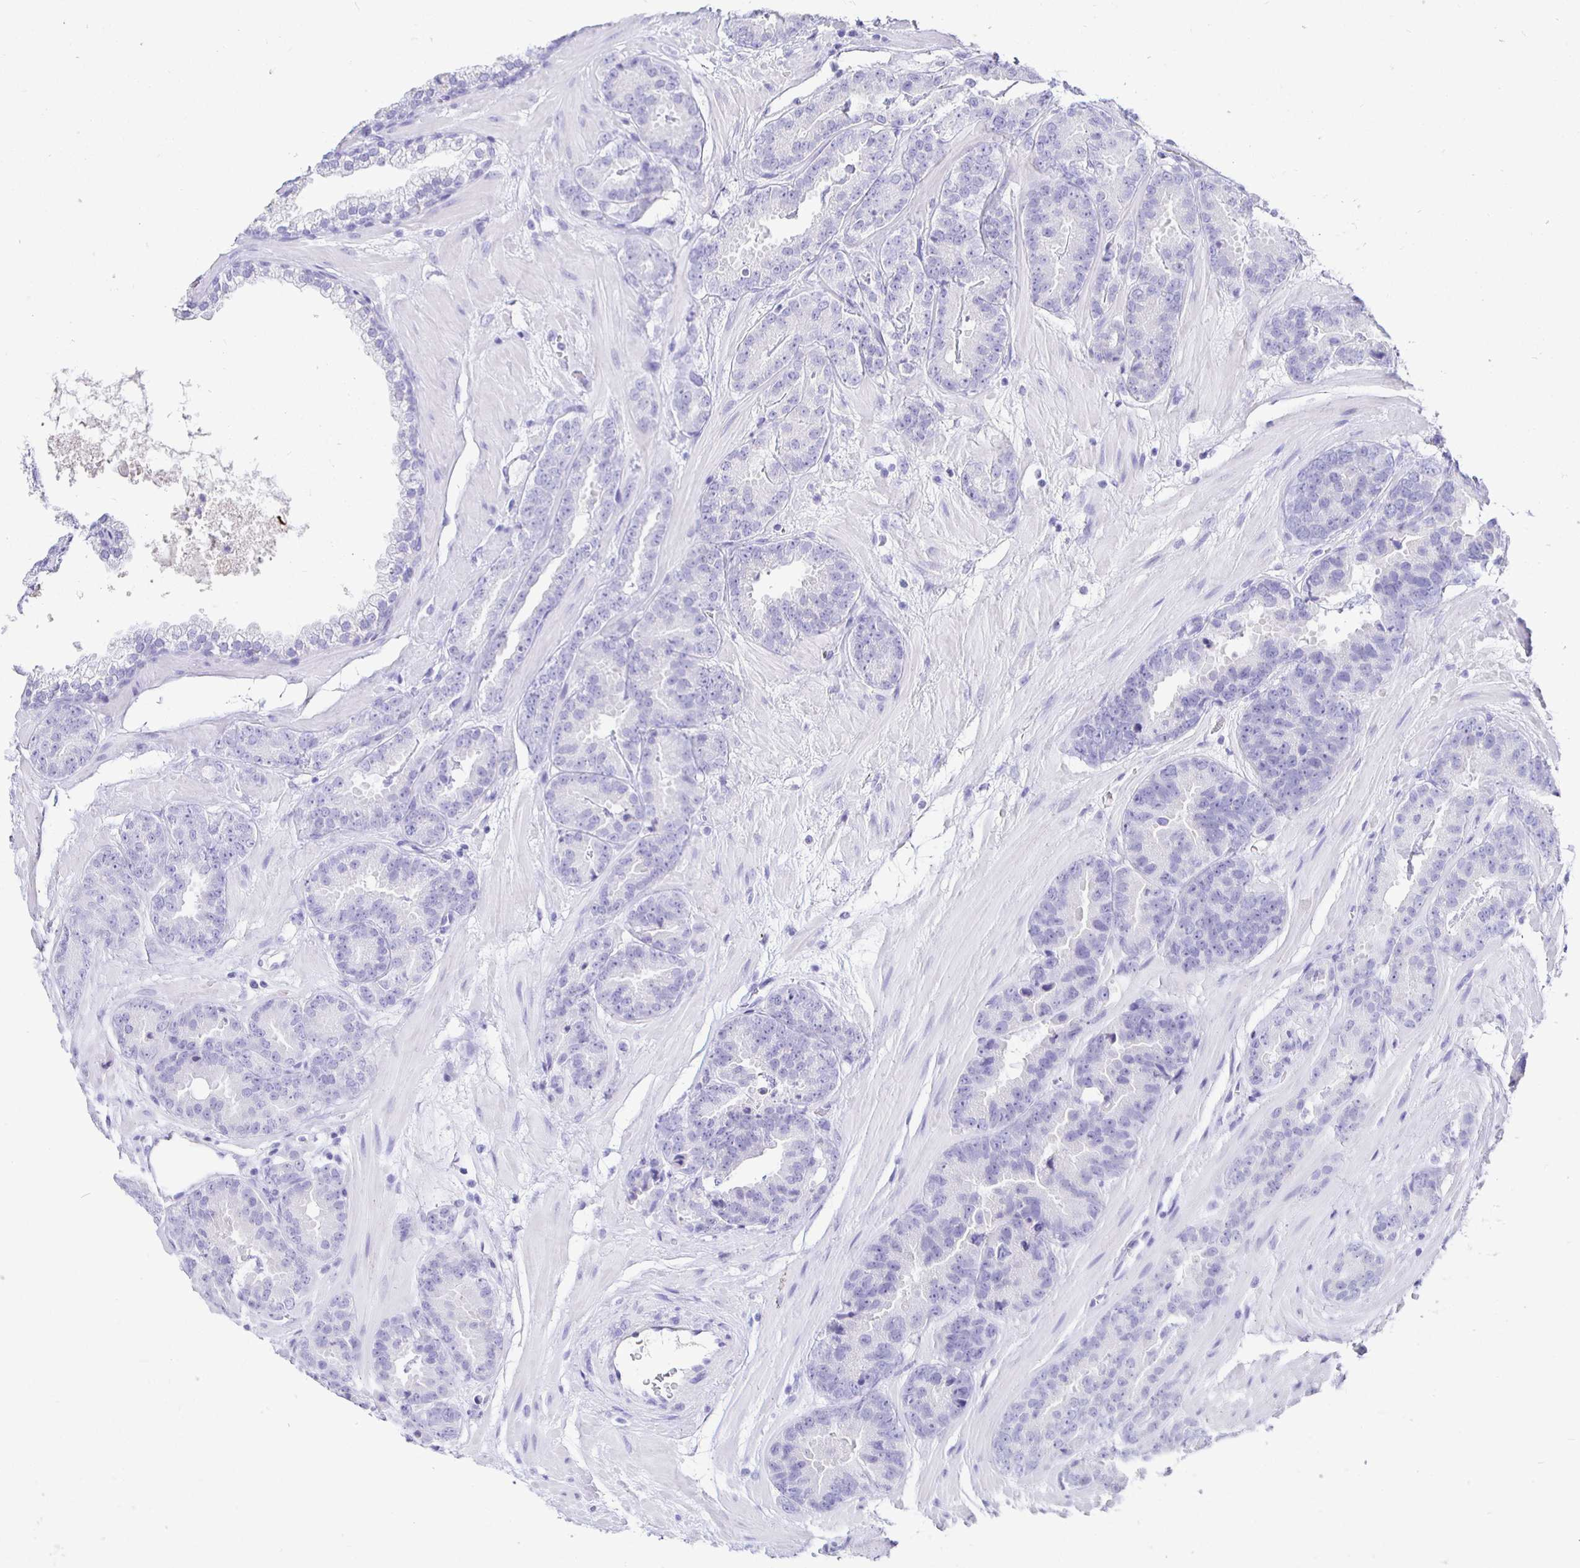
{"staining": {"intensity": "negative", "quantity": "none", "location": "none"}, "tissue": "prostate cancer", "cell_type": "Tumor cells", "image_type": "cancer", "snomed": [{"axis": "morphology", "description": "Adenocarcinoma, Low grade"}, {"axis": "topography", "description": "Prostate"}], "caption": "Tumor cells are negative for brown protein staining in prostate cancer (low-grade adenocarcinoma).", "gene": "UMOD", "patient": {"sex": "male", "age": 62}}